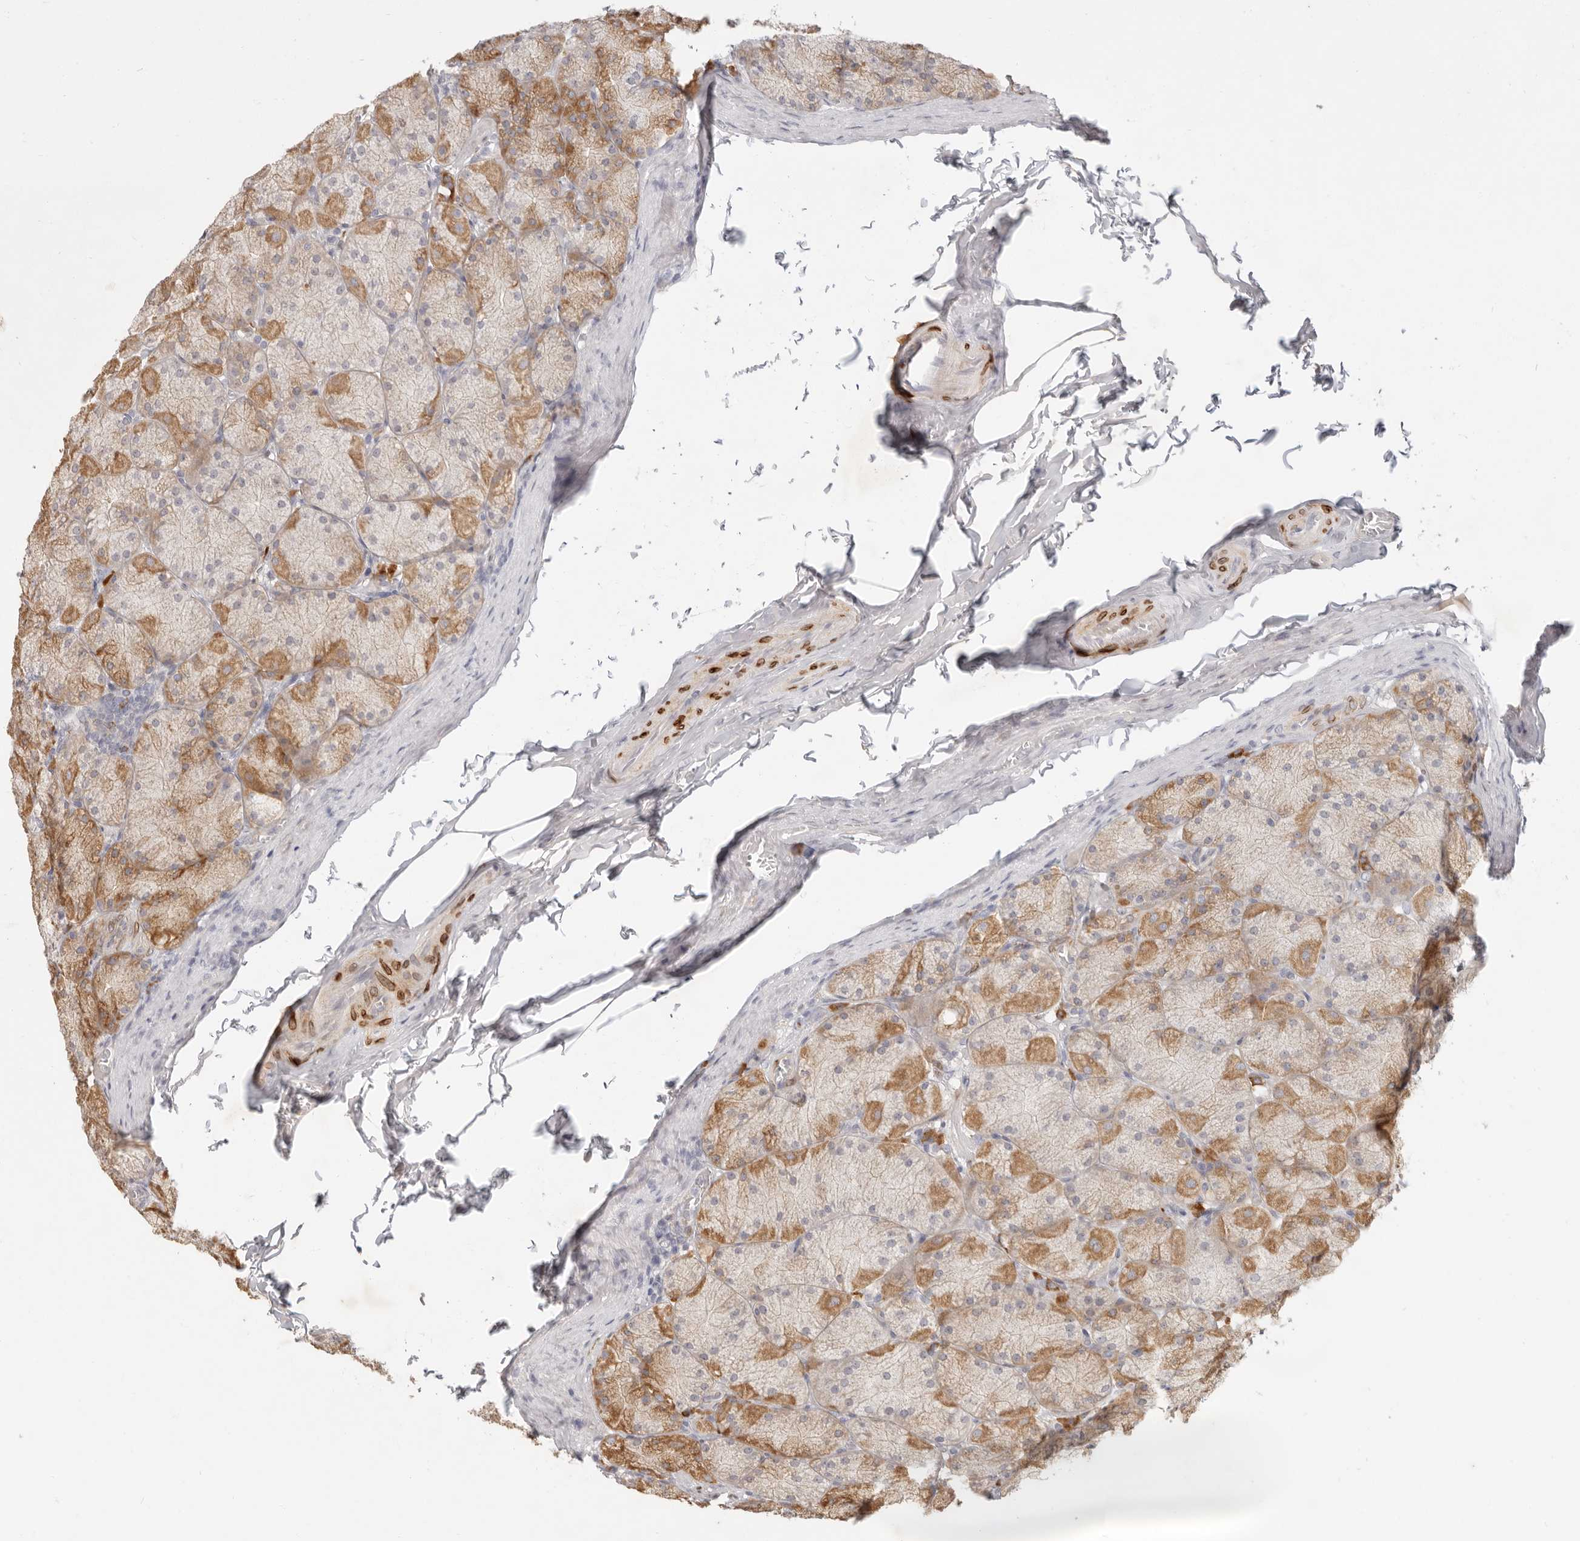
{"staining": {"intensity": "moderate", "quantity": "25%-75%", "location": "cytoplasmic/membranous"}, "tissue": "stomach", "cell_type": "Glandular cells", "image_type": "normal", "snomed": [{"axis": "morphology", "description": "Normal tissue, NOS"}, {"axis": "topography", "description": "Stomach, upper"}], "caption": "A brown stain labels moderate cytoplasmic/membranous expression of a protein in glandular cells of unremarkable human stomach.", "gene": "PABPC4", "patient": {"sex": "female", "age": 56}}